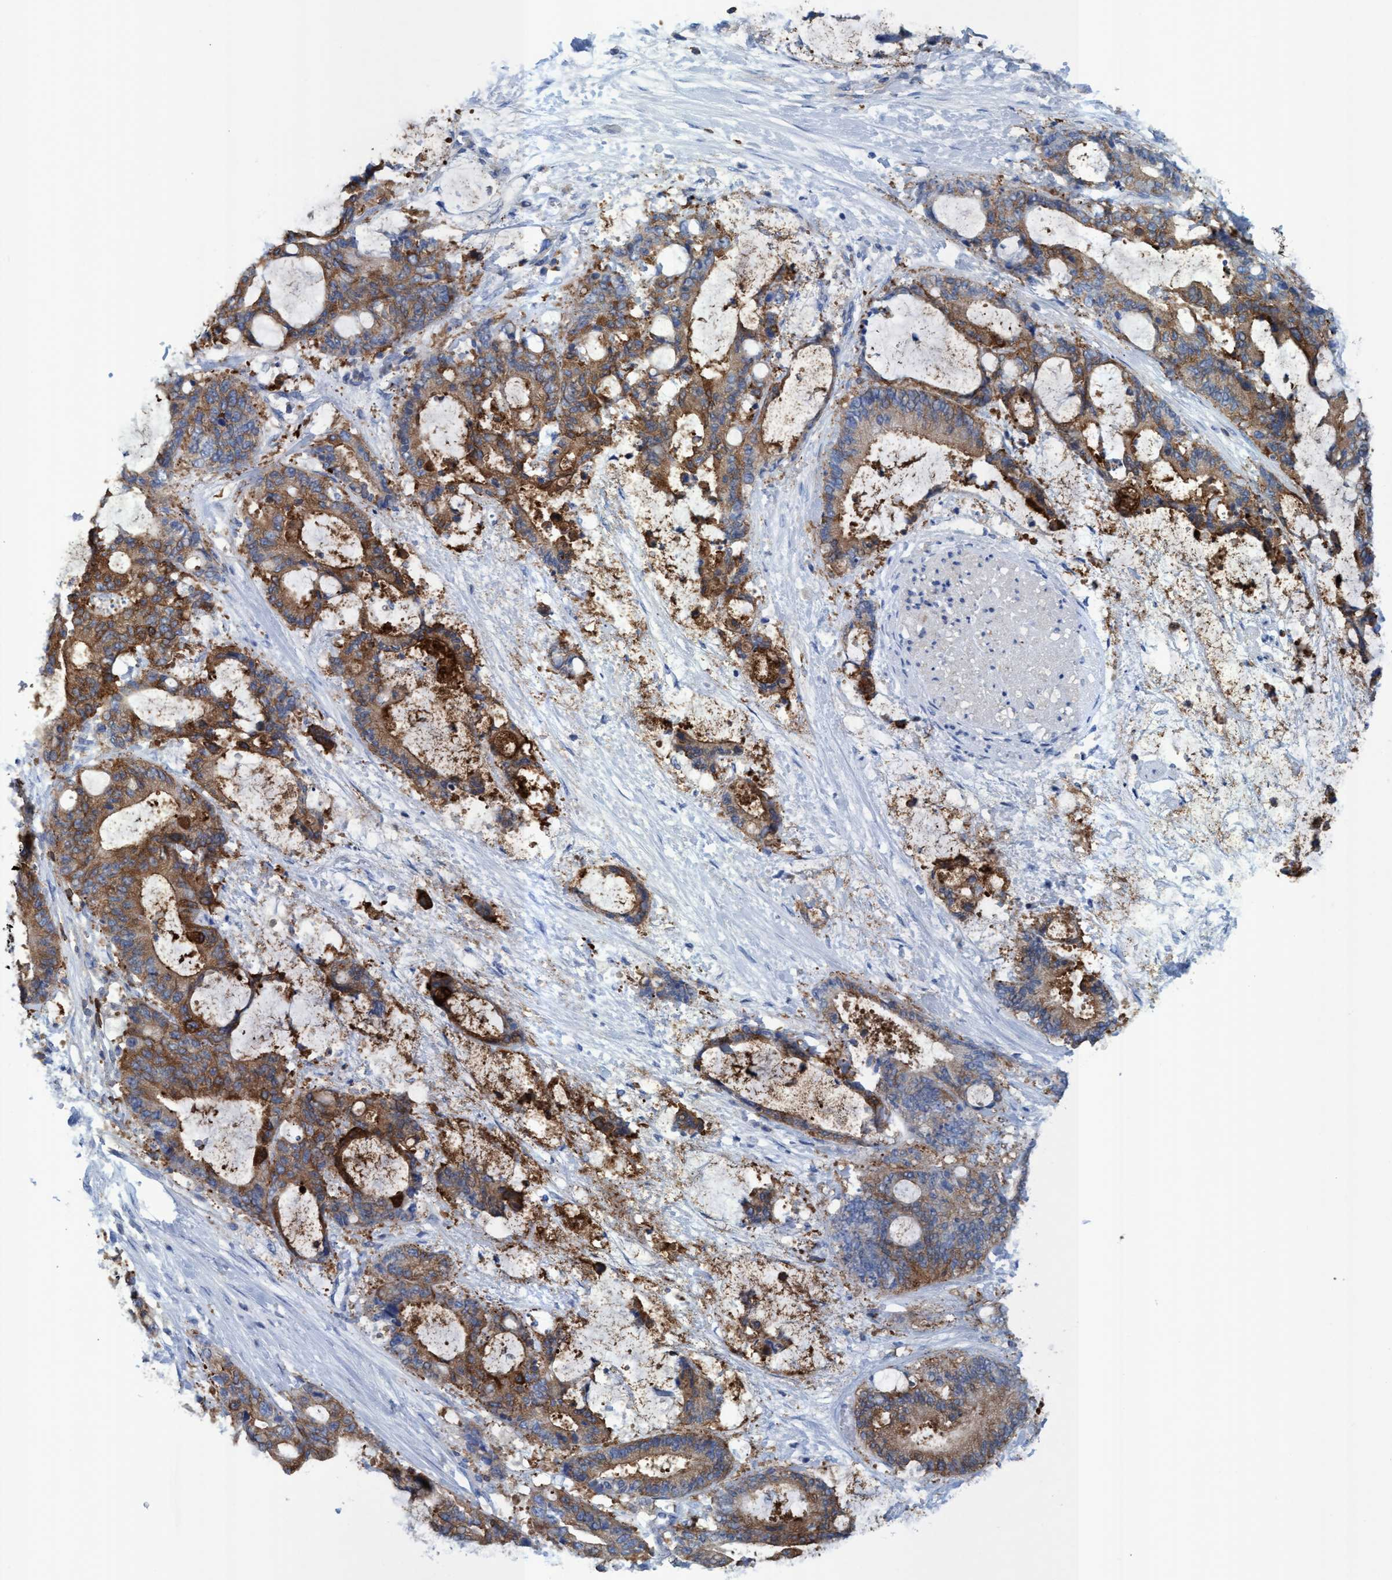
{"staining": {"intensity": "moderate", "quantity": ">75%", "location": "cytoplasmic/membranous"}, "tissue": "liver cancer", "cell_type": "Tumor cells", "image_type": "cancer", "snomed": [{"axis": "morphology", "description": "Normal tissue, NOS"}, {"axis": "morphology", "description": "Cholangiocarcinoma"}, {"axis": "topography", "description": "Liver"}, {"axis": "topography", "description": "Peripheral nerve tissue"}], "caption": "Liver cholangiocarcinoma stained with DAB immunohistochemistry demonstrates medium levels of moderate cytoplasmic/membranous positivity in approximately >75% of tumor cells. (DAB IHC with brightfield microscopy, high magnification).", "gene": "EZR", "patient": {"sex": "female", "age": 73}}